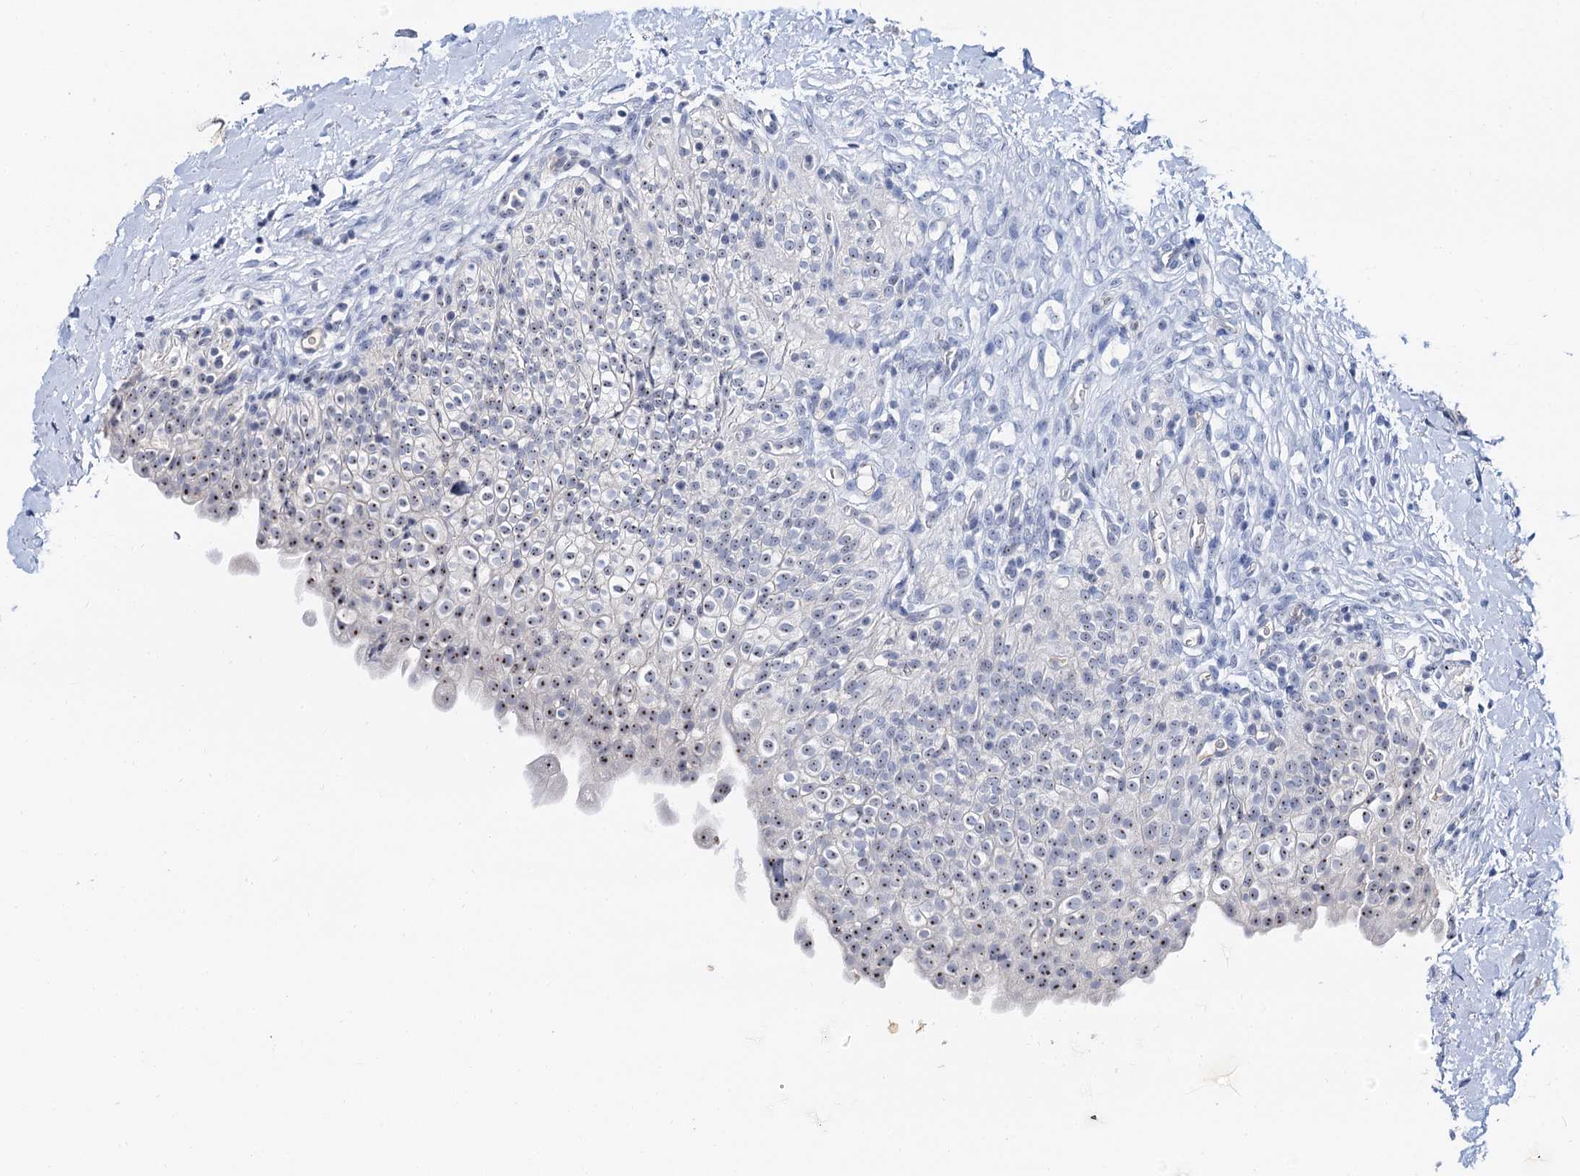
{"staining": {"intensity": "moderate", "quantity": "25%-75%", "location": "nuclear"}, "tissue": "urinary bladder", "cell_type": "Urothelial cells", "image_type": "normal", "snomed": [{"axis": "morphology", "description": "Normal tissue, NOS"}, {"axis": "topography", "description": "Urinary bladder"}], "caption": "Benign urinary bladder exhibits moderate nuclear staining in about 25%-75% of urothelial cells.", "gene": "NOP2", "patient": {"sex": "male", "age": 55}}